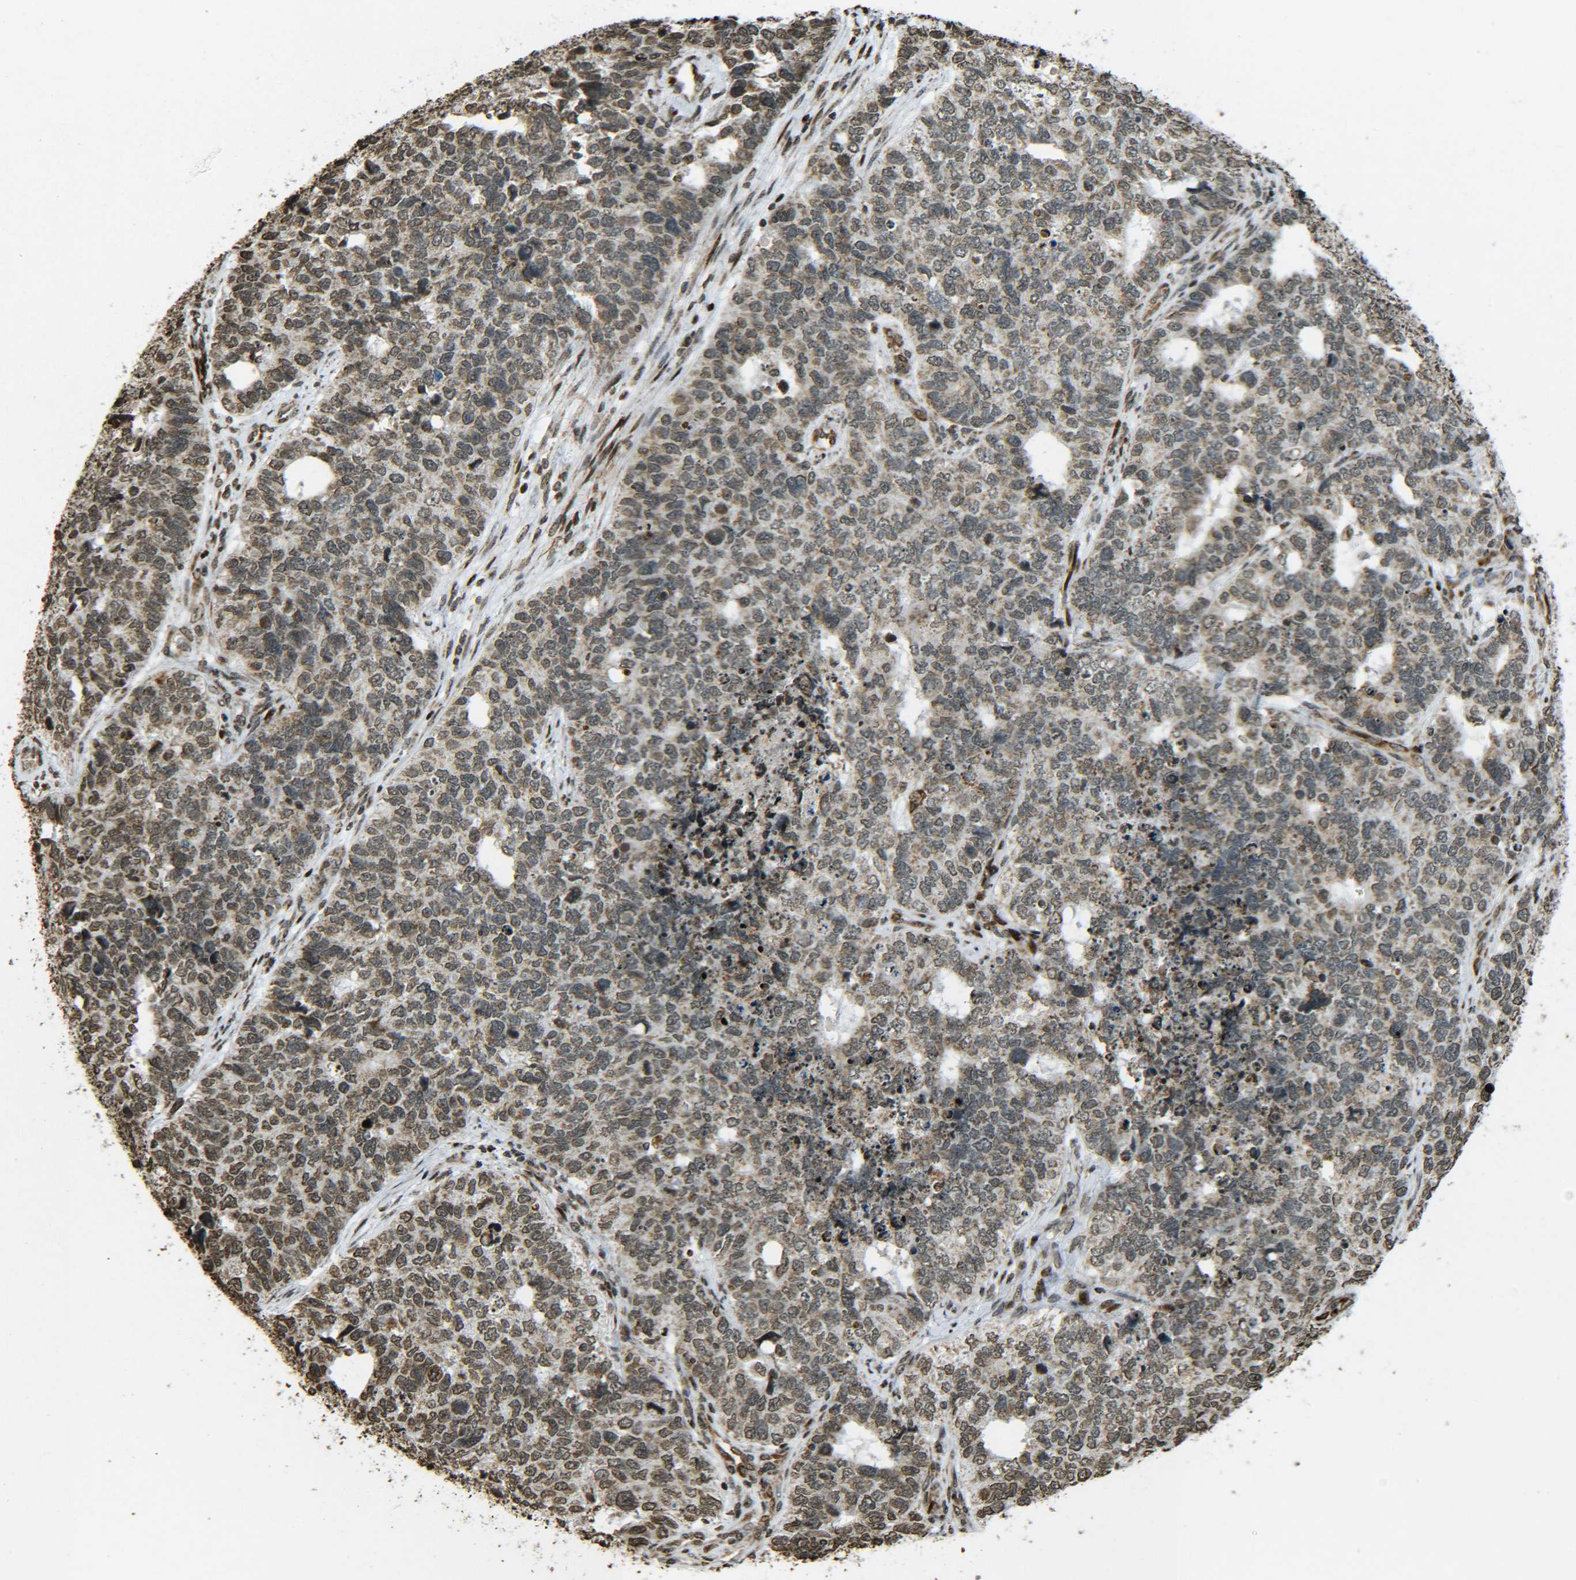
{"staining": {"intensity": "moderate", "quantity": ">75%", "location": "cytoplasmic/membranous,nuclear"}, "tissue": "cervical cancer", "cell_type": "Tumor cells", "image_type": "cancer", "snomed": [{"axis": "morphology", "description": "Squamous cell carcinoma, NOS"}, {"axis": "topography", "description": "Cervix"}], "caption": "The image exhibits a brown stain indicating the presence of a protein in the cytoplasmic/membranous and nuclear of tumor cells in cervical cancer. (IHC, brightfield microscopy, high magnification).", "gene": "NEUROG2", "patient": {"sex": "female", "age": 63}}